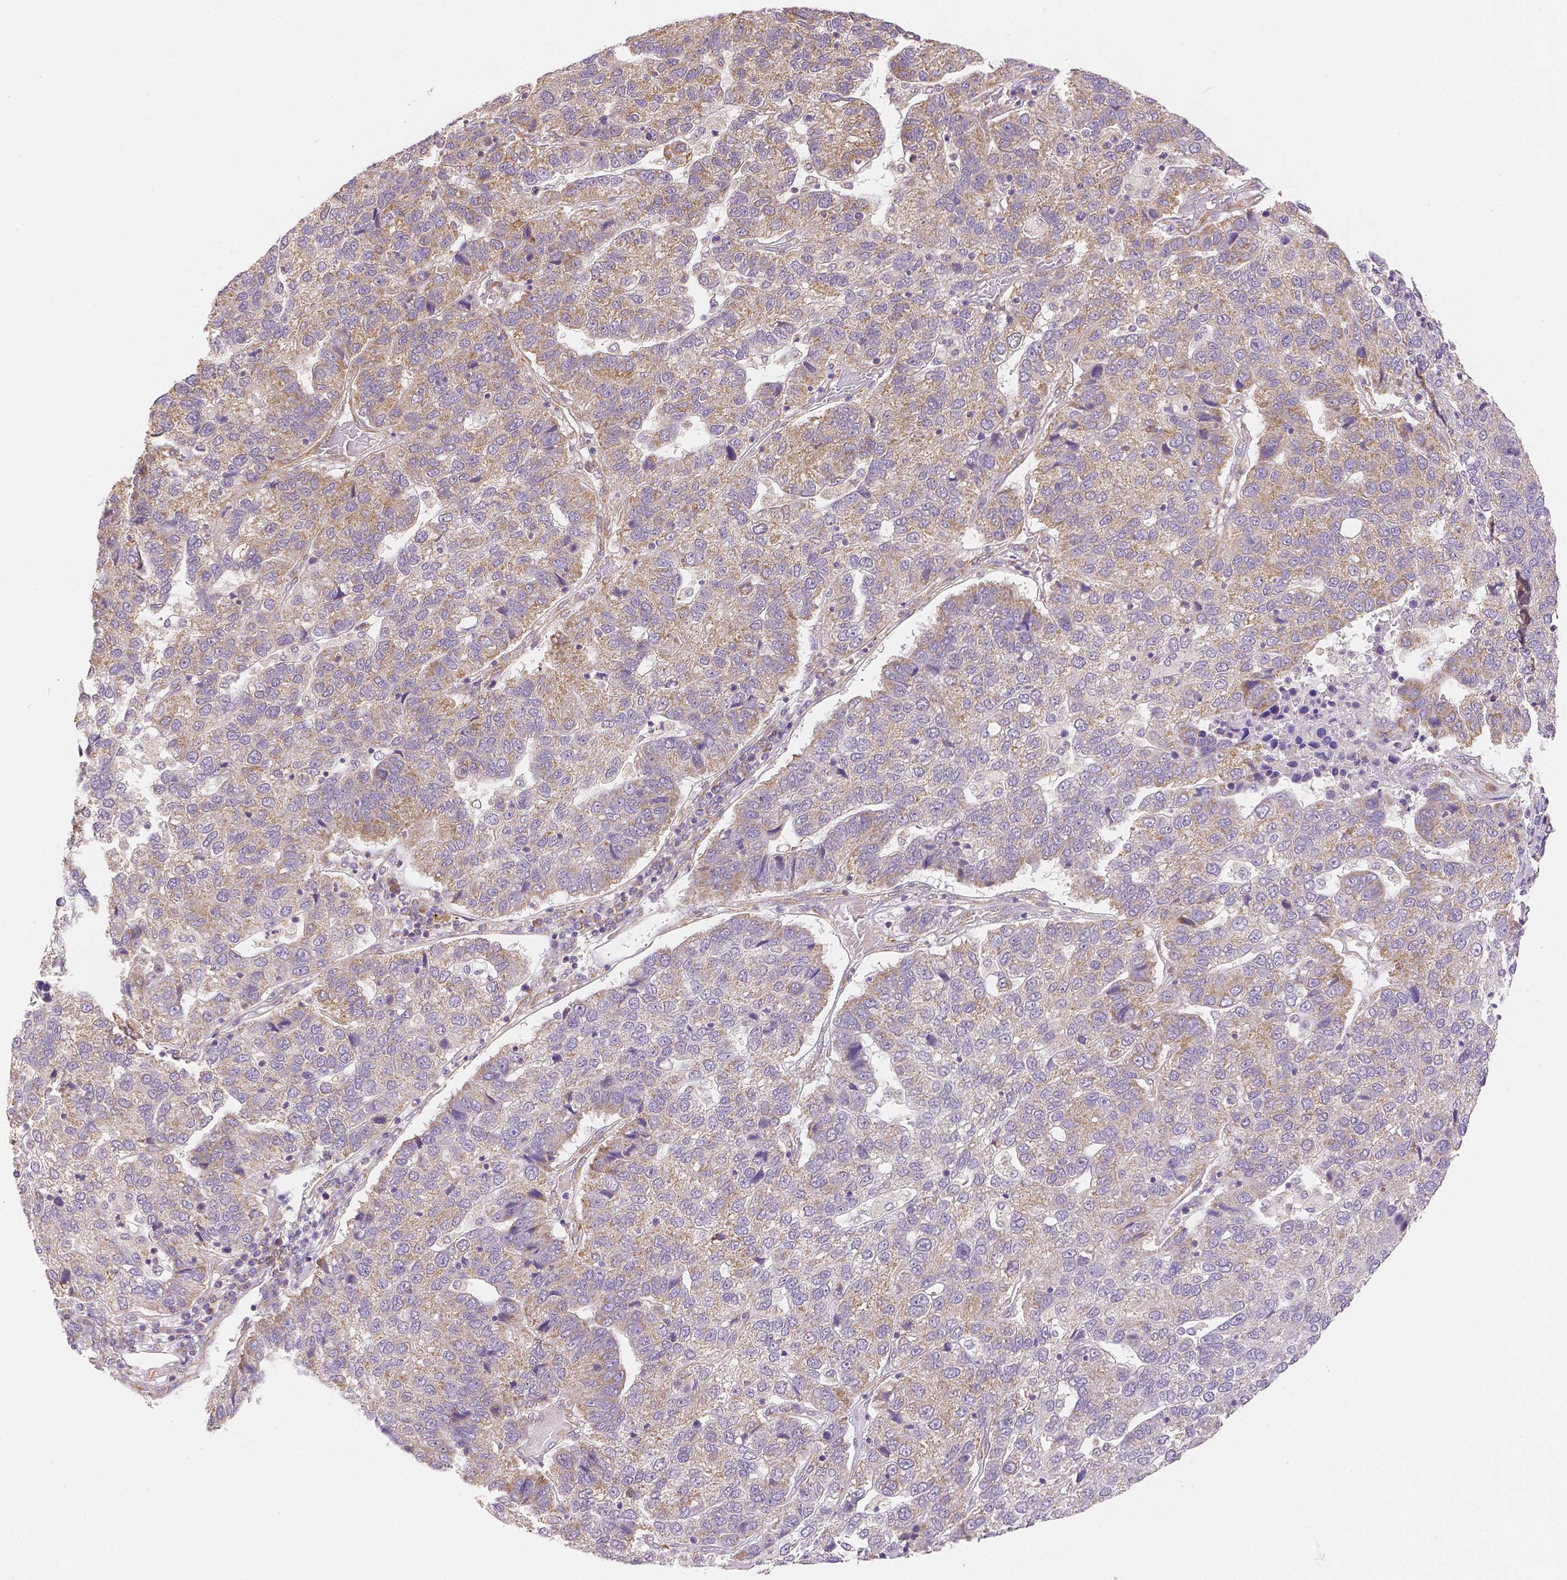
{"staining": {"intensity": "moderate", "quantity": "<25%", "location": "cytoplasmic/membranous"}, "tissue": "pancreatic cancer", "cell_type": "Tumor cells", "image_type": "cancer", "snomed": [{"axis": "morphology", "description": "Adenocarcinoma, NOS"}, {"axis": "topography", "description": "Pancreas"}], "caption": "Pancreatic adenocarcinoma stained with a protein marker exhibits moderate staining in tumor cells.", "gene": "RHOT1", "patient": {"sex": "female", "age": 61}}